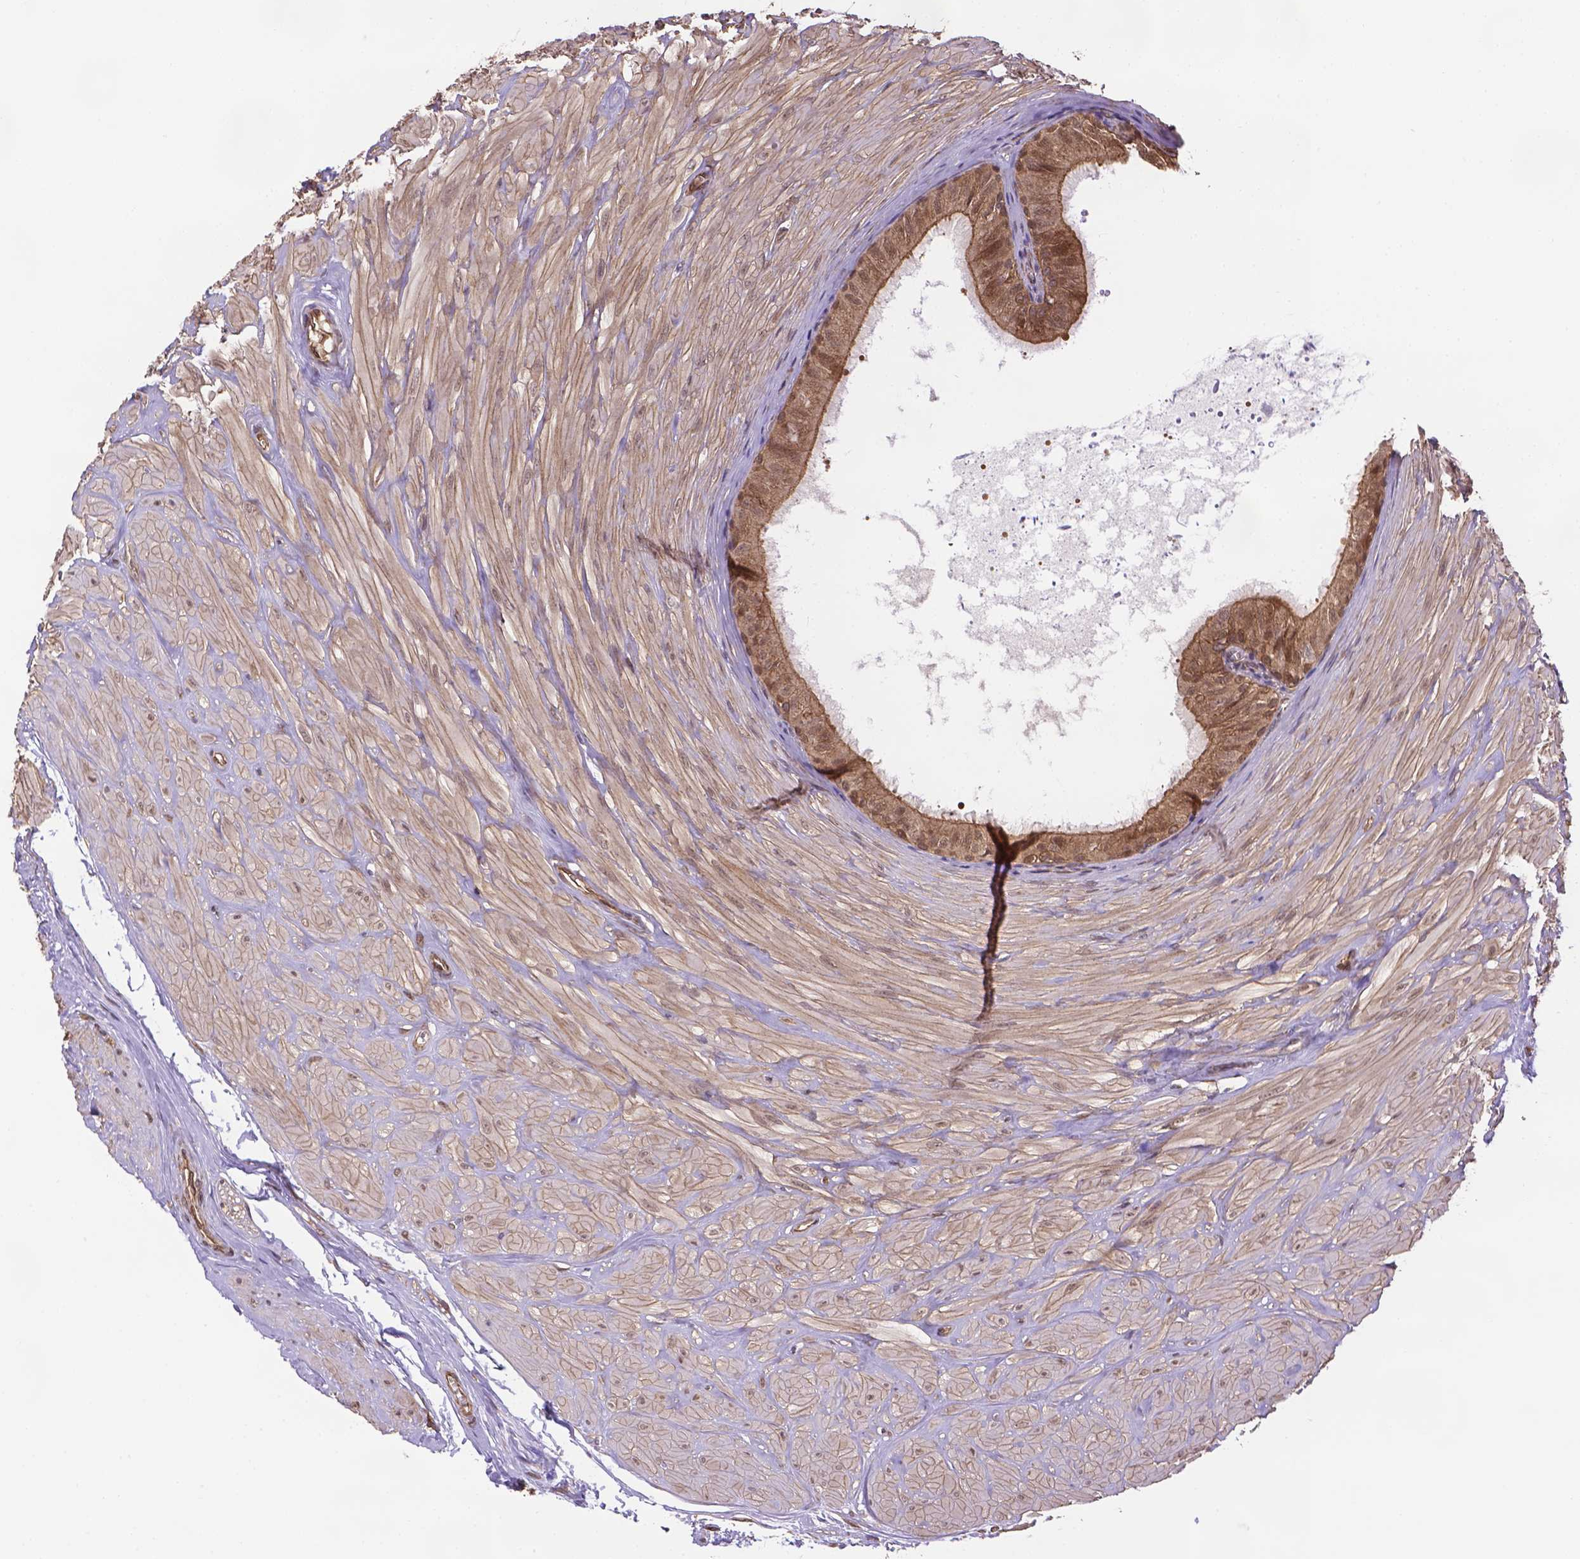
{"staining": {"intensity": "moderate", "quantity": ">75%", "location": "cytoplasmic/membranous"}, "tissue": "epididymis", "cell_type": "Glandular cells", "image_type": "normal", "snomed": [{"axis": "morphology", "description": "Normal tissue, NOS"}, {"axis": "topography", "description": "Epididymis"}], "caption": "IHC staining of benign epididymis, which exhibits medium levels of moderate cytoplasmic/membranous positivity in approximately >75% of glandular cells indicating moderate cytoplasmic/membranous protein positivity. The staining was performed using DAB (brown) for protein detection and nuclei were counterstained in hematoxylin (blue).", "gene": "YAP1", "patient": {"sex": "male", "age": 37}}